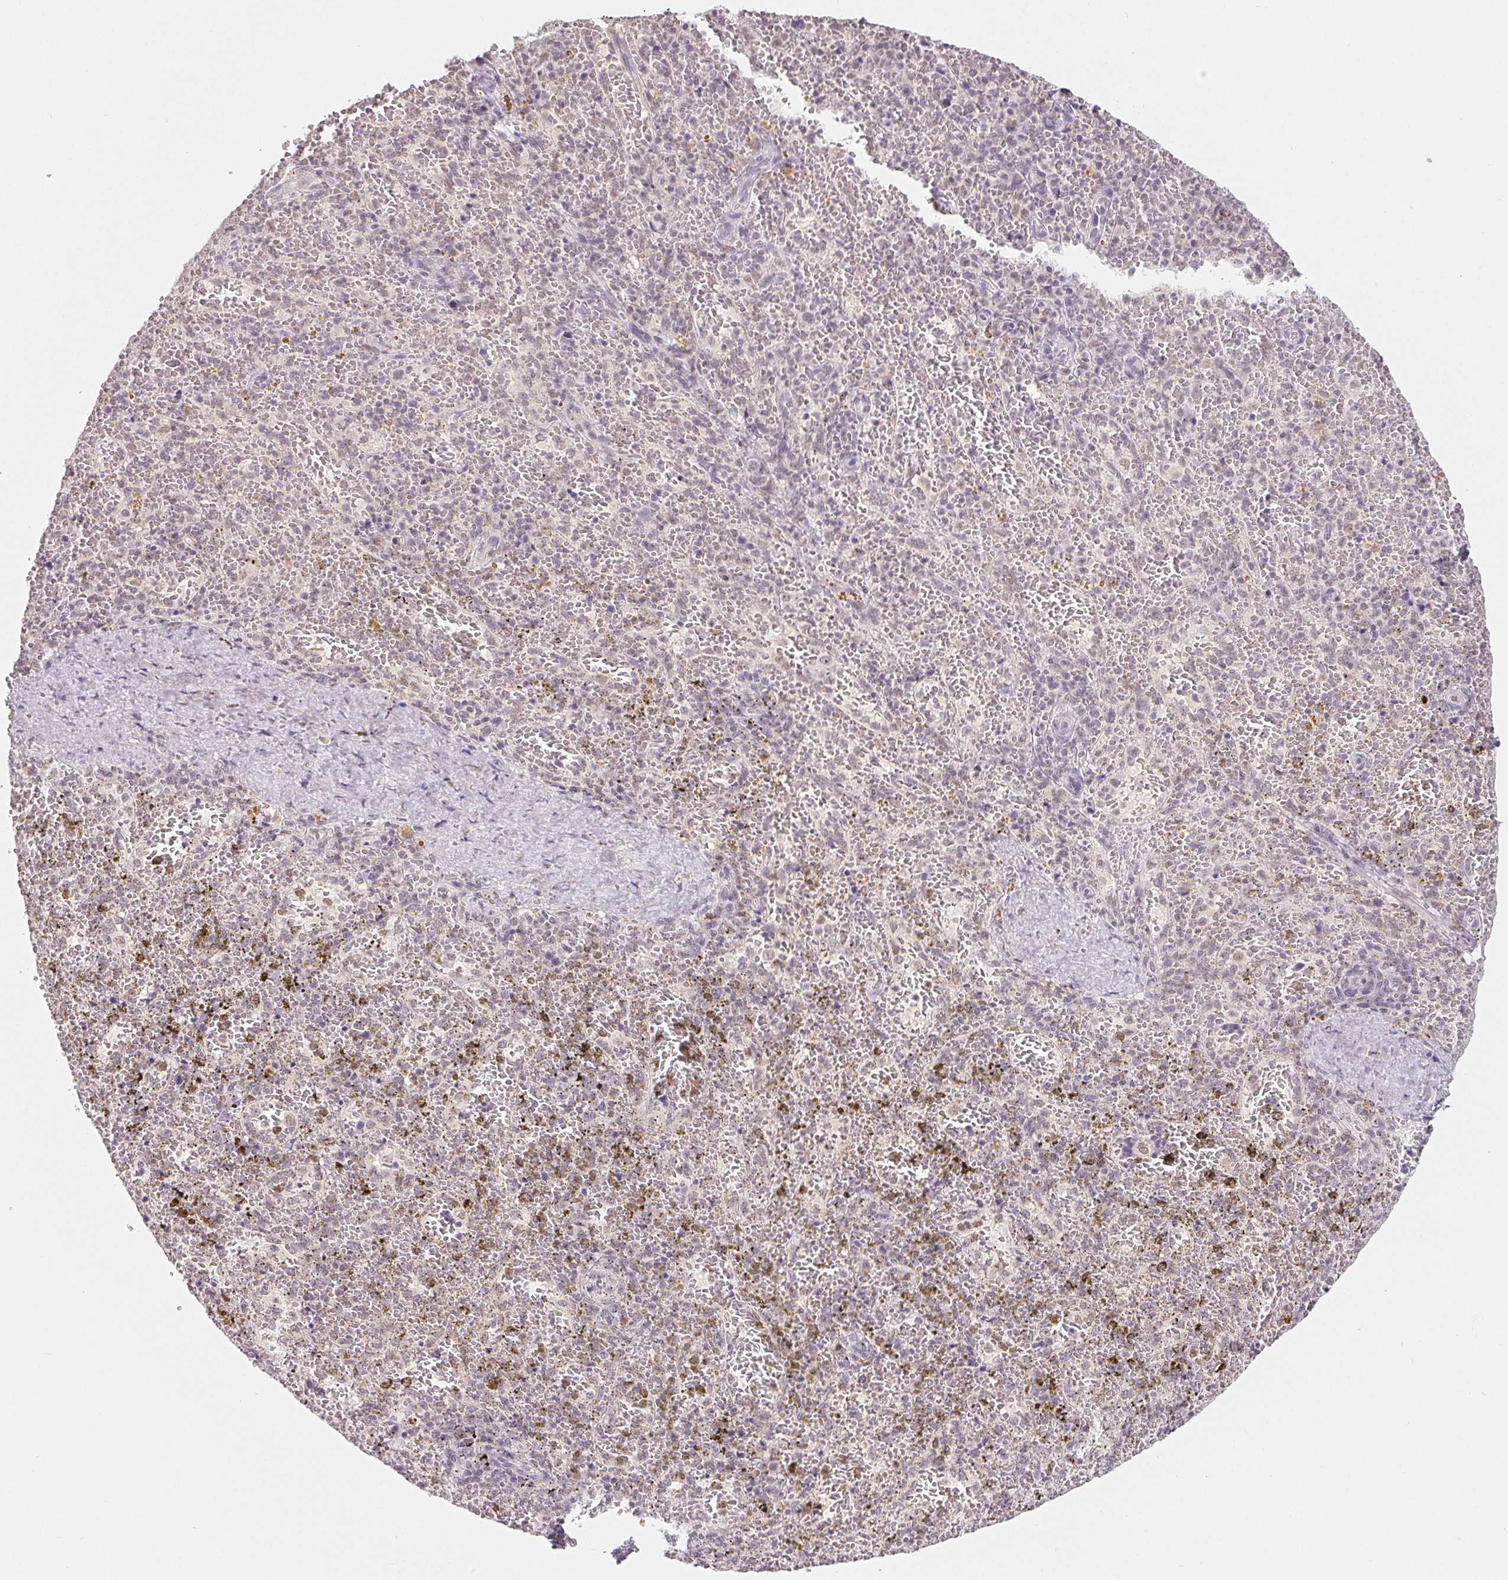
{"staining": {"intensity": "negative", "quantity": "none", "location": "none"}, "tissue": "spleen", "cell_type": "Cells in red pulp", "image_type": "normal", "snomed": [{"axis": "morphology", "description": "Normal tissue, NOS"}, {"axis": "topography", "description": "Spleen"}], "caption": "The image reveals no staining of cells in red pulp in benign spleen.", "gene": "NXF3", "patient": {"sex": "female", "age": 50}}